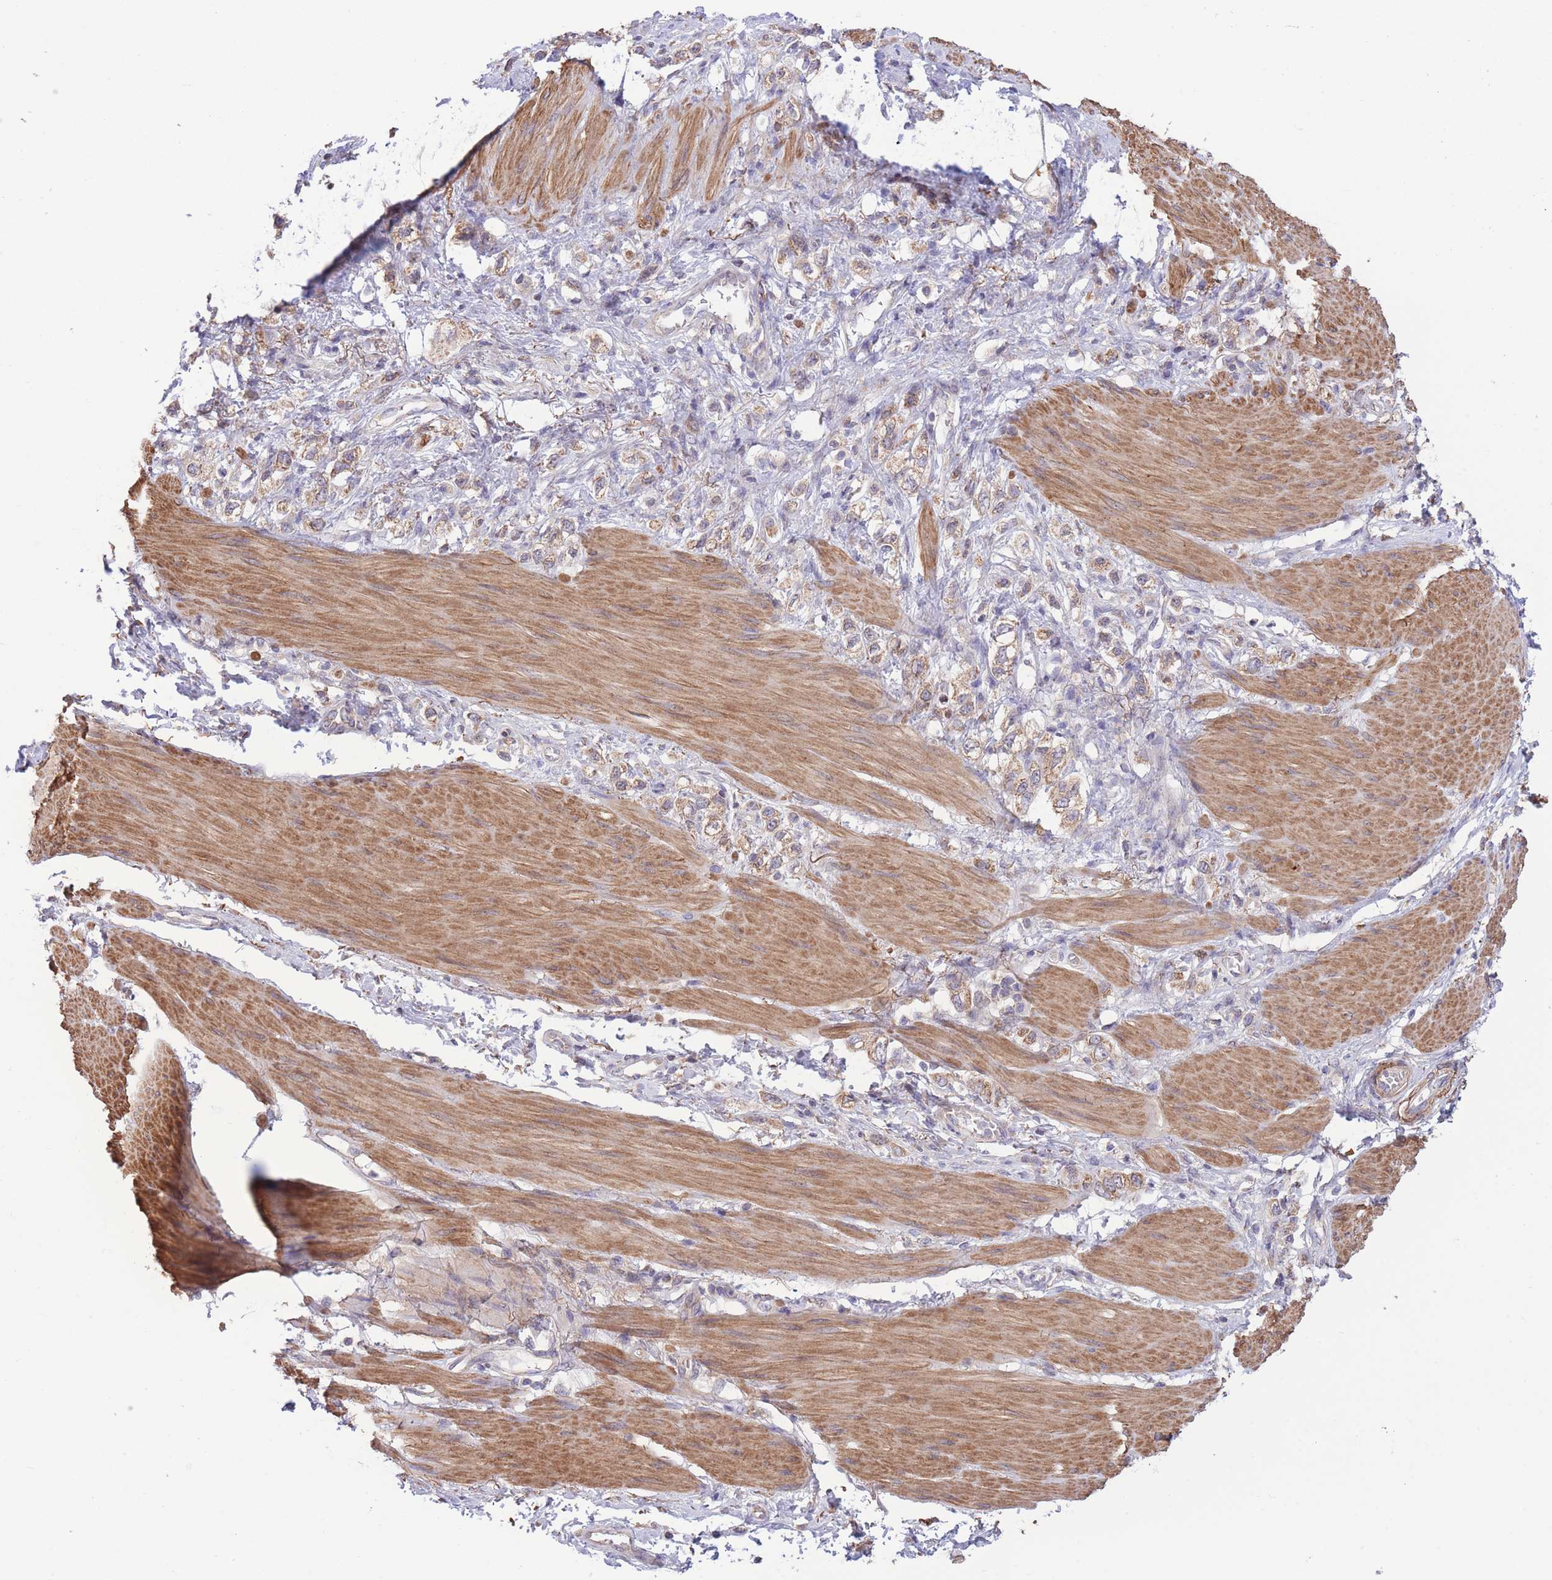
{"staining": {"intensity": "weak", "quantity": ">75%", "location": "cytoplasmic/membranous"}, "tissue": "stomach cancer", "cell_type": "Tumor cells", "image_type": "cancer", "snomed": [{"axis": "morphology", "description": "Adenocarcinoma, NOS"}, {"axis": "topography", "description": "Stomach"}], "caption": "Immunohistochemical staining of human adenocarcinoma (stomach) exhibits low levels of weak cytoplasmic/membranous protein expression in about >75% of tumor cells. (Brightfield microscopy of DAB IHC at high magnification).", "gene": "ATP13A2", "patient": {"sex": "female", "age": 65}}